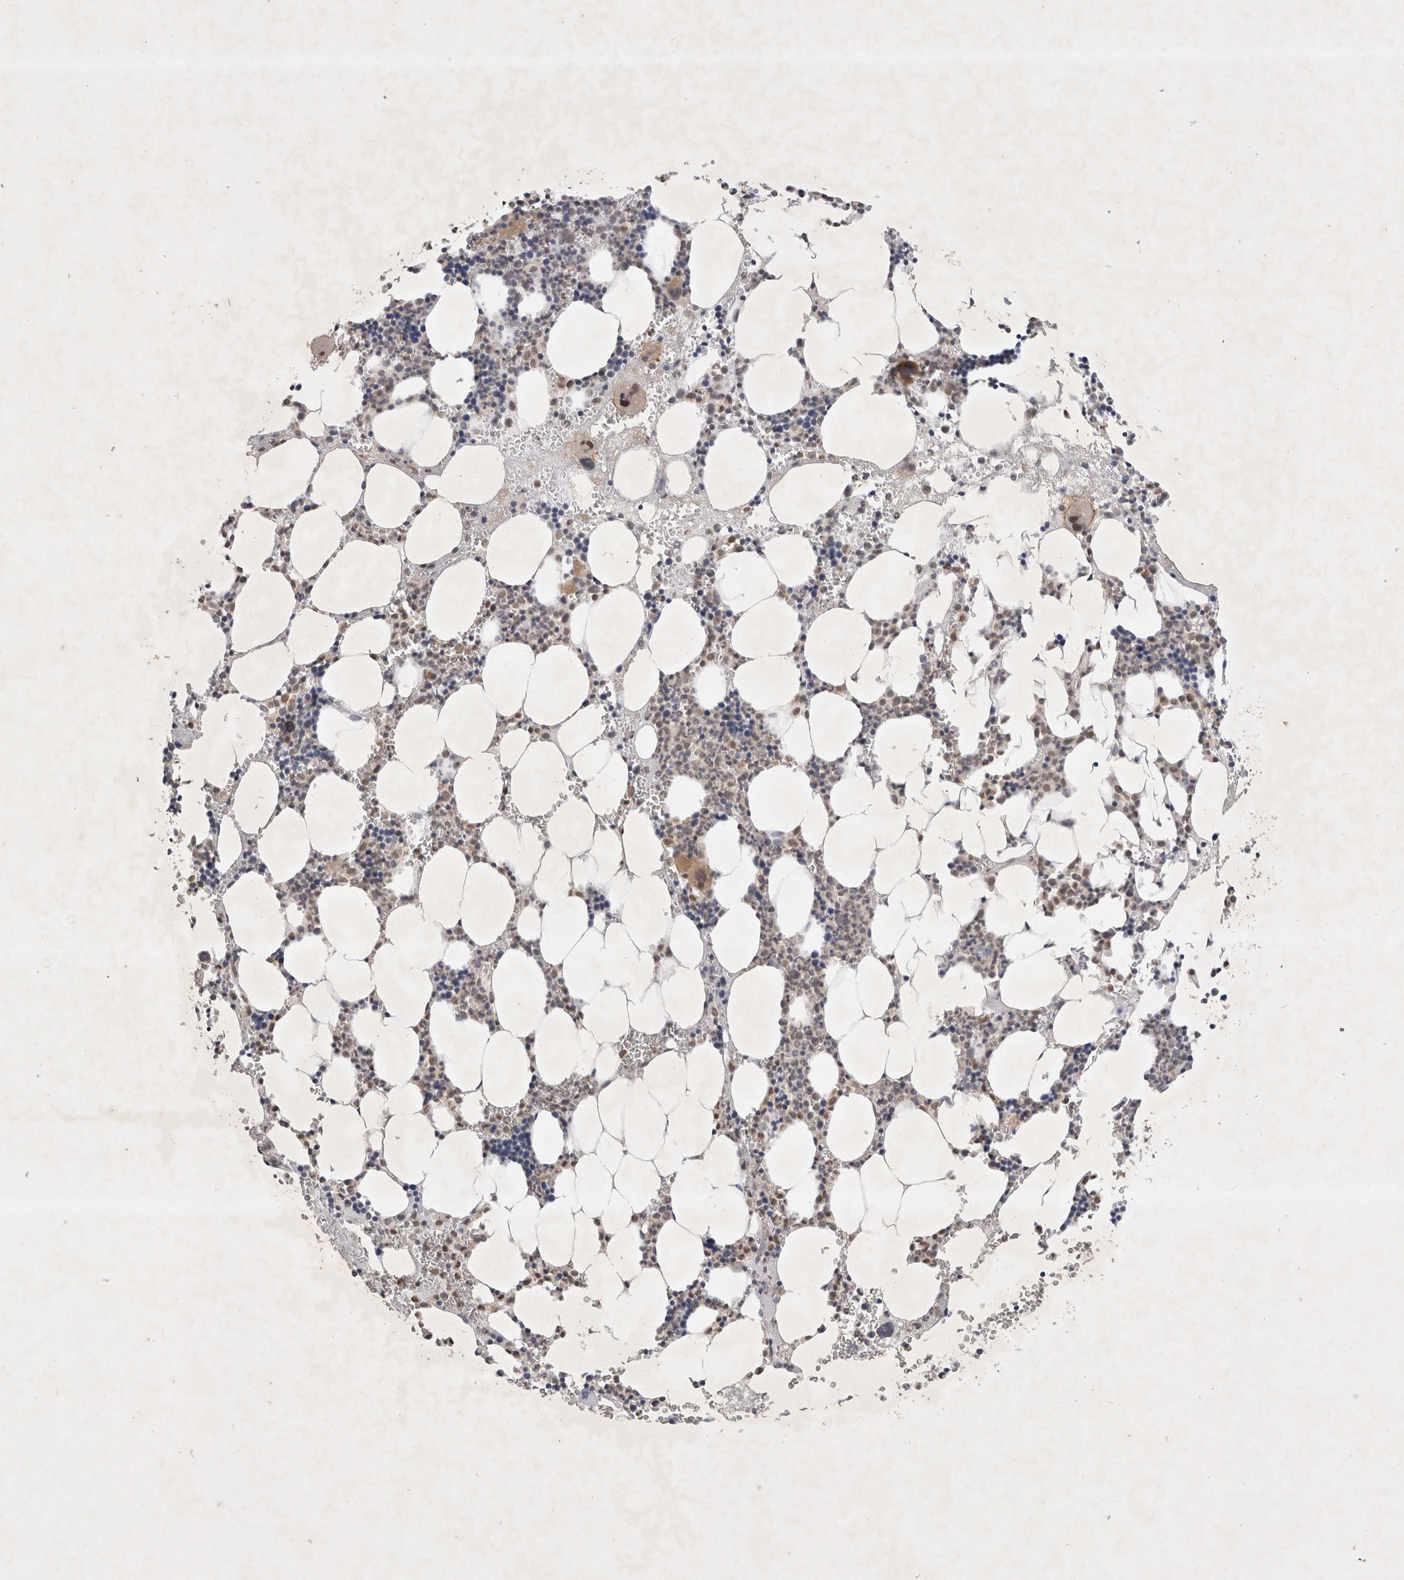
{"staining": {"intensity": "moderate", "quantity": "<25%", "location": "cytoplasmic/membranous,nuclear"}, "tissue": "bone marrow", "cell_type": "Hematopoietic cells", "image_type": "normal", "snomed": [{"axis": "morphology", "description": "Normal tissue, NOS"}, {"axis": "morphology", "description": "Inflammation, NOS"}, {"axis": "topography", "description": "Bone marrow"}], "caption": "Immunohistochemistry (DAB (3,3'-diaminobenzidine)) staining of unremarkable human bone marrow shows moderate cytoplasmic/membranous,nuclear protein expression in approximately <25% of hematopoietic cells.", "gene": "WIPF2", "patient": {"sex": "female", "age": 67}}